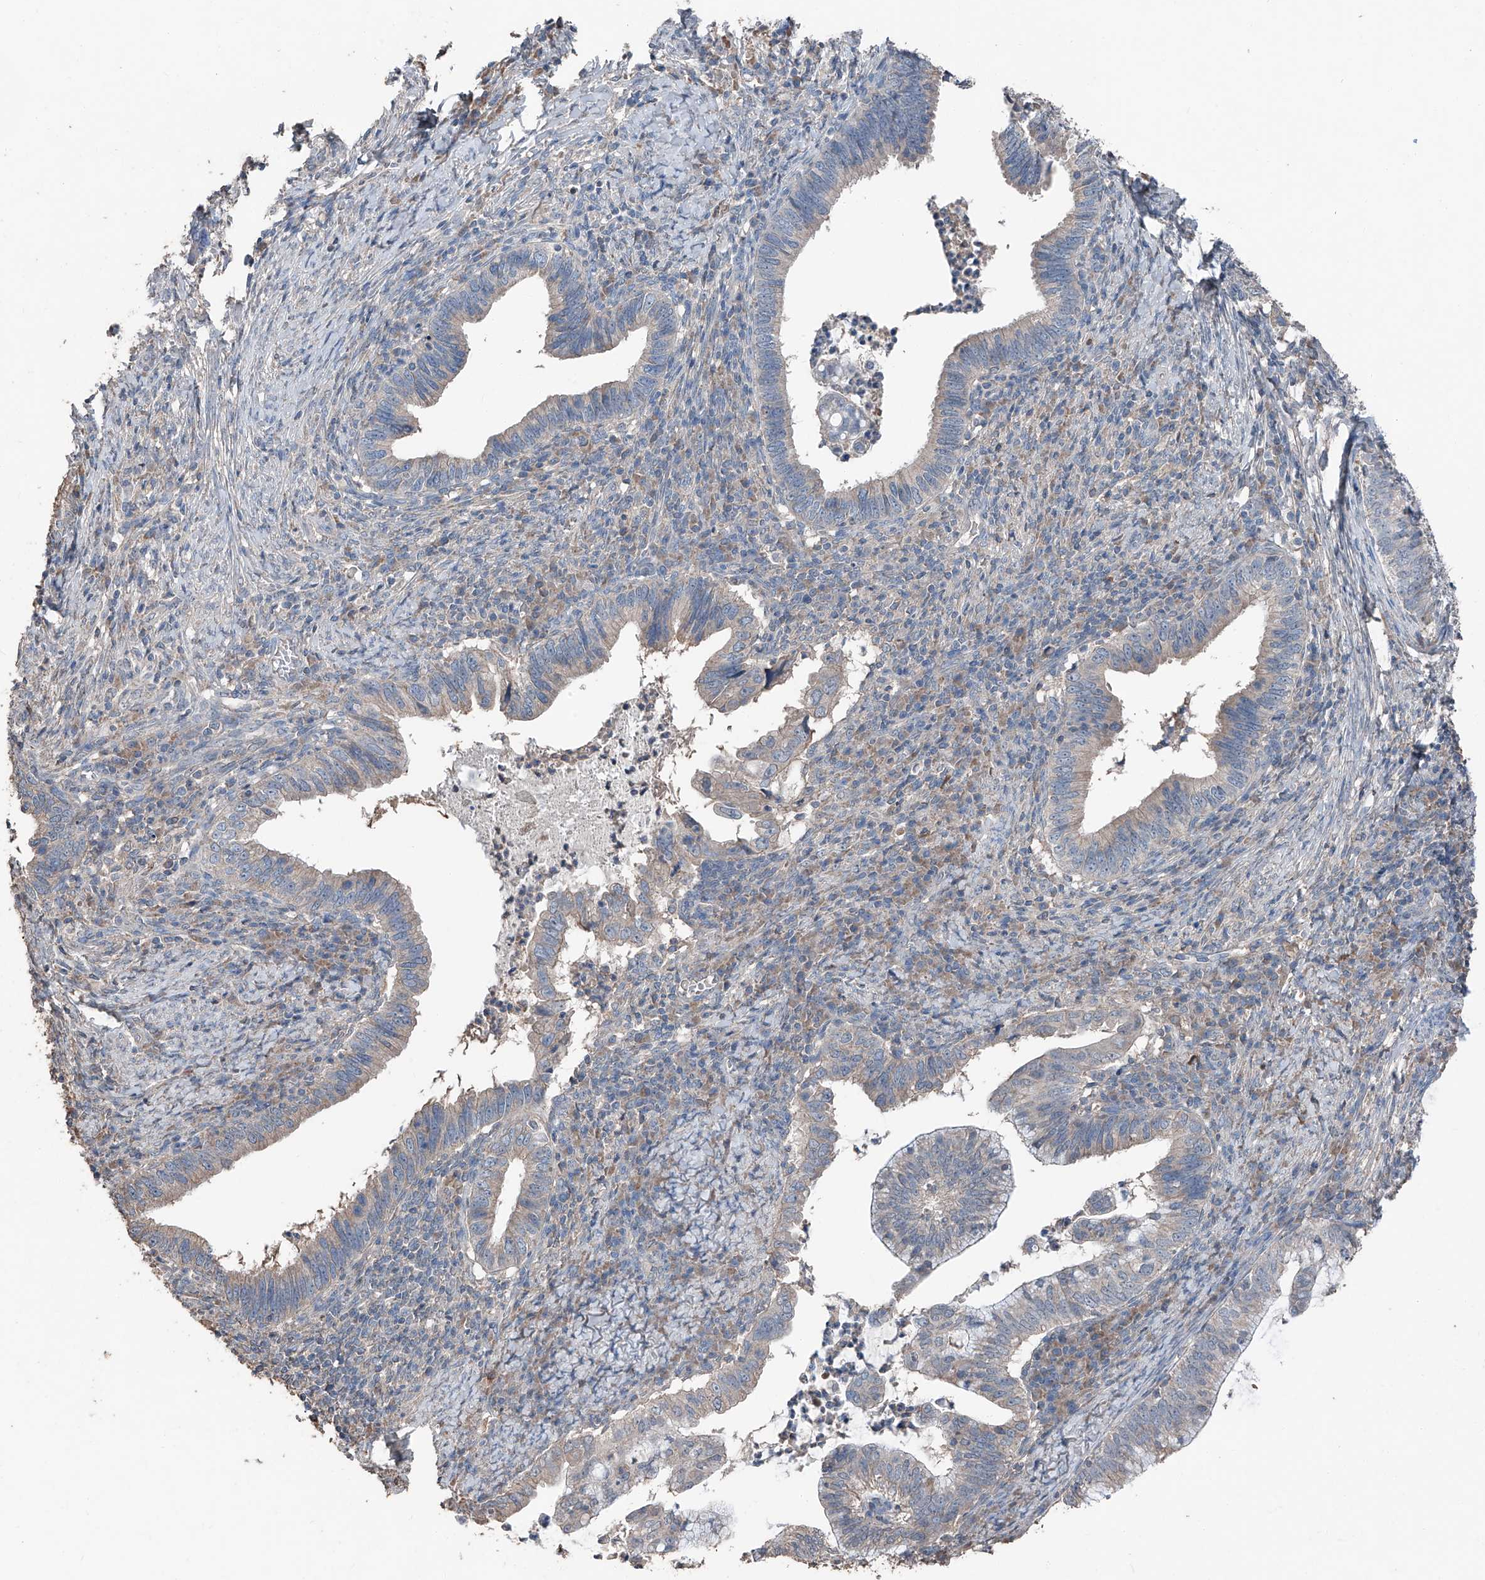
{"staining": {"intensity": "negative", "quantity": "none", "location": "none"}, "tissue": "cervical cancer", "cell_type": "Tumor cells", "image_type": "cancer", "snomed": [{"axis": "morphology", "description": "Adenocarcinoma, NOS"}, {"axis": "topography", "description": "Cervix"}], "caption": "Immunohistochemistry photomicrograph of neoplastic tissue: adenocarcinoma (cervical) stained with DAB (3,3'-diaminobenzidine) demonstrates no significant protein expression in tumor cells.", "gene": "MAMLD1", "patient": {"sex": "female", "age": 36}}